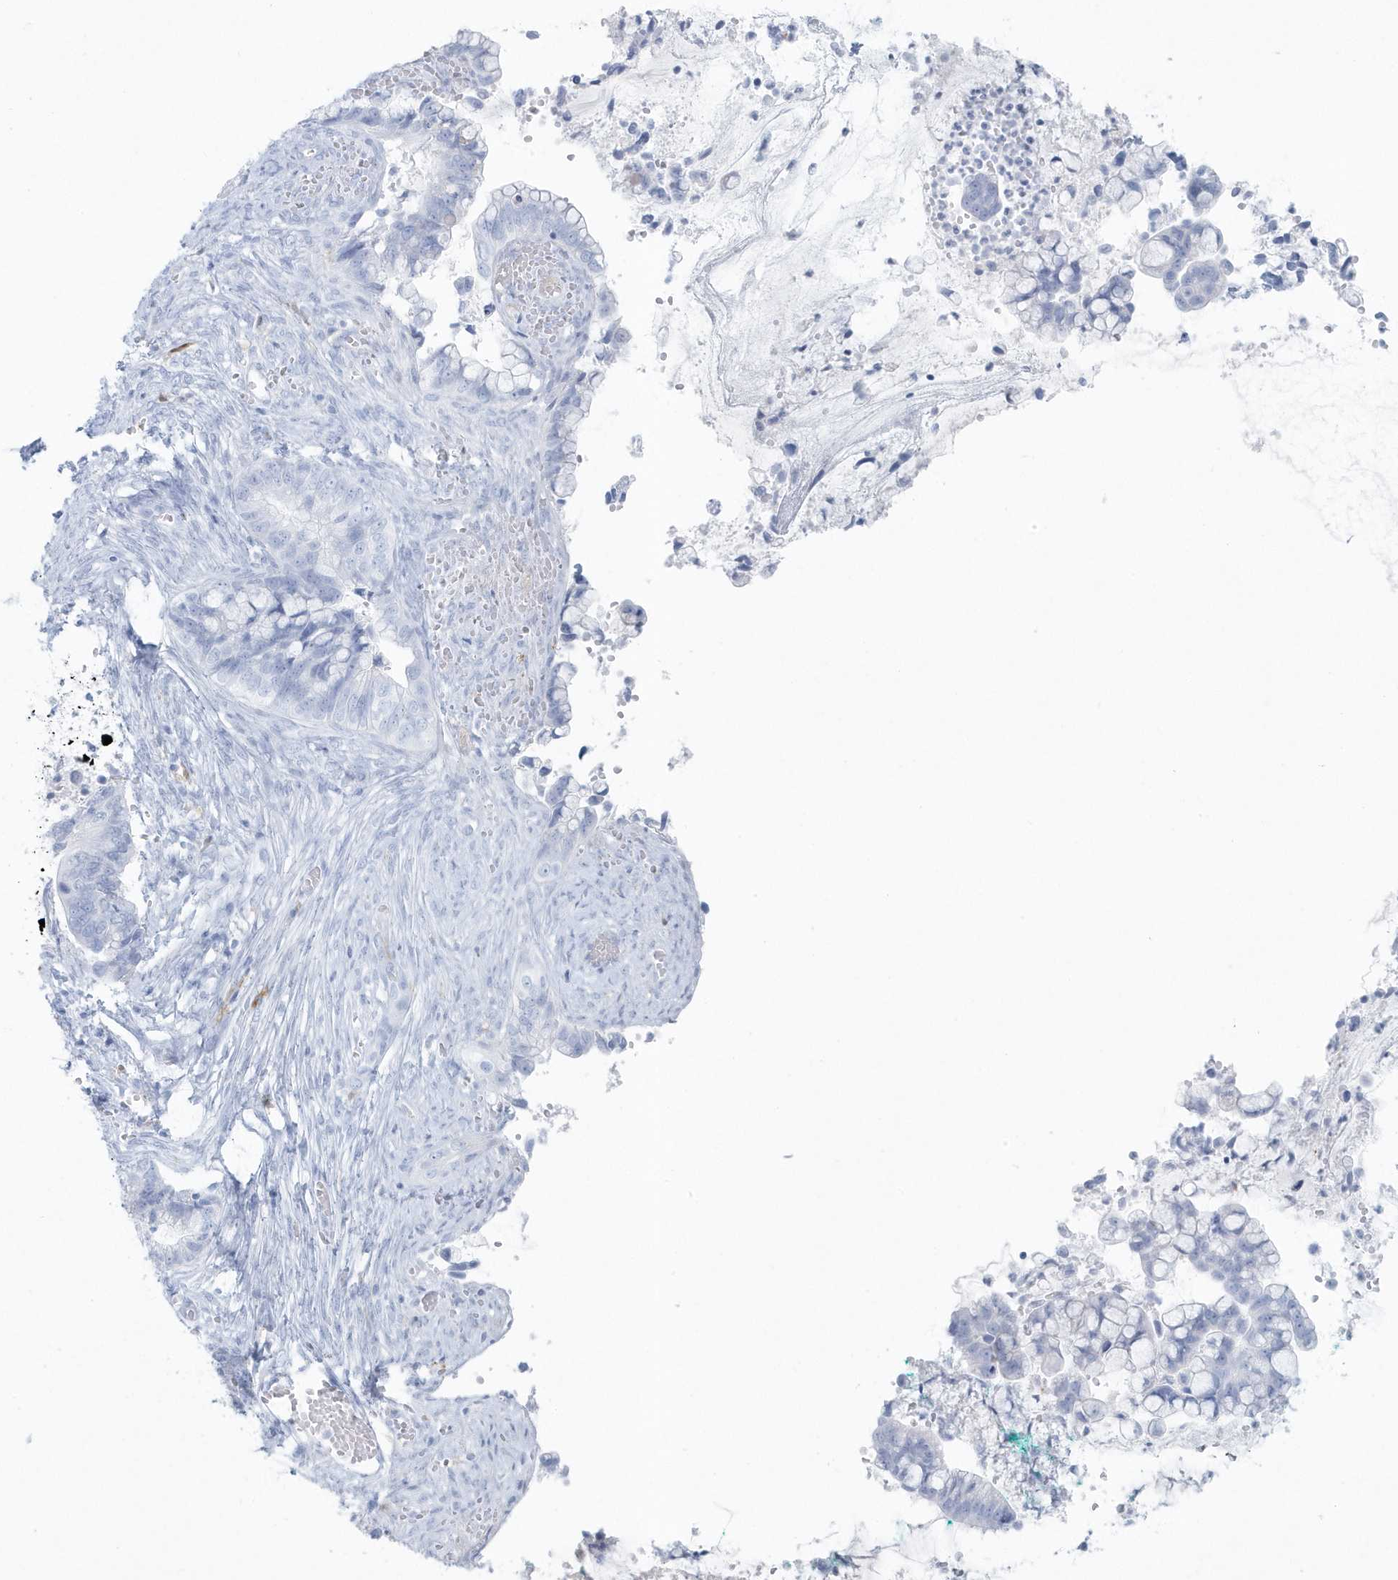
{"staining": {"intensity": "negative", "quantity": "none", "location": "none"}, "tissue": "cervical cancer", "cell_type": "Tumor cells", "image_type": "cancer", "snomed": [{"axis": "morphology", "description": "Adenocarcinoma, NOS"}, {"axis": "topography", "description": "Cervix"}], "caption": "Tumor cells are negative for protein expression in human adenocarcinoma (cervical).", "gene": "FAM98A", "patient": {"sex": "female", "age": 44}}